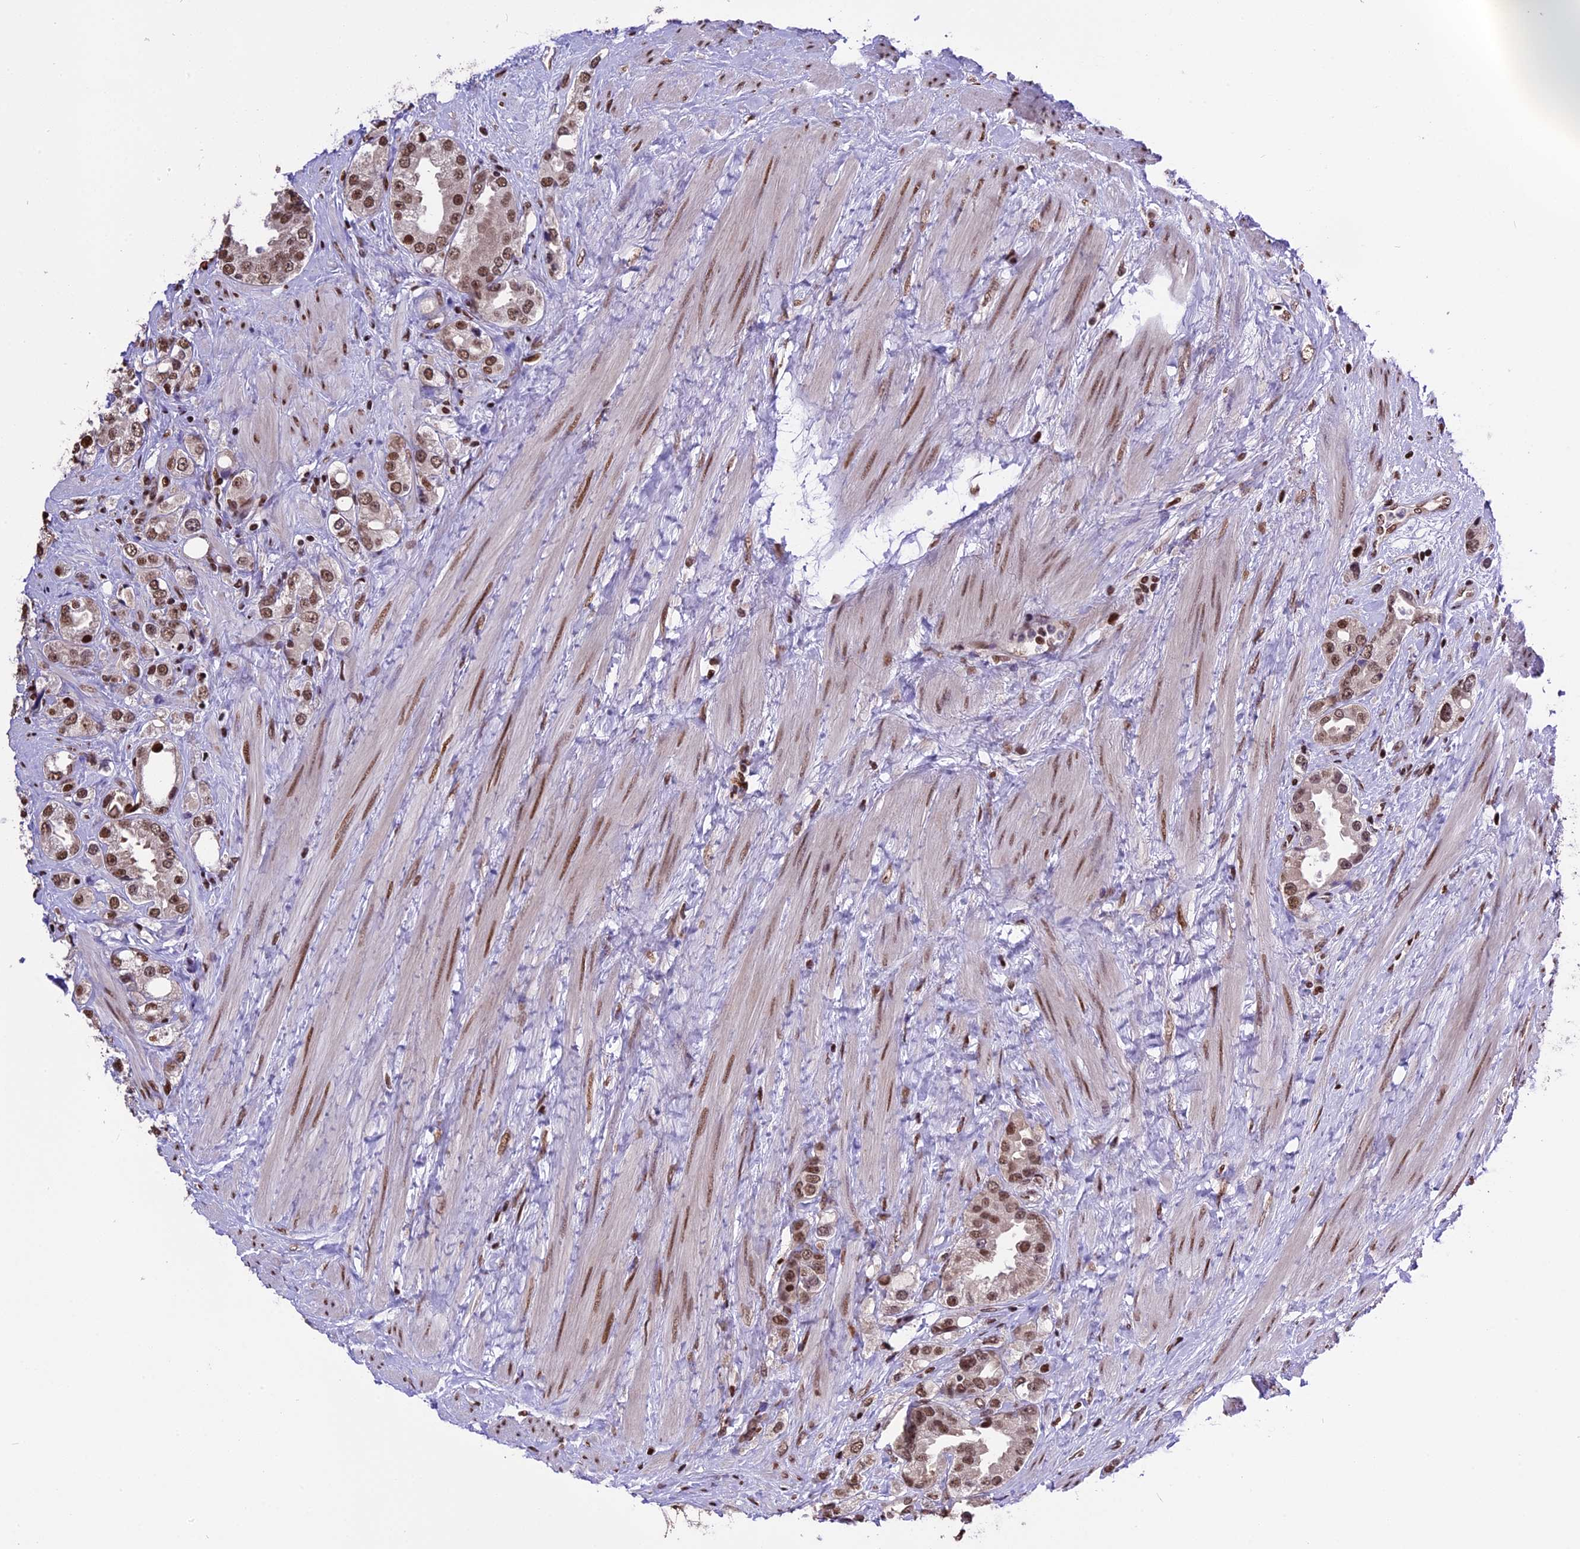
{"staining": {"intensity": "moderate", "quantity": ">75%", "location": "nuclear"}, "tissue": "prostate cancer", "cell_type": "Tumor cells", "image_type": "cancer", "snomed": [{"axis": "morphology", "description": "Adenocarcinoma, NOS"}, {"axis": "topography", "description": "Prostate"}], "caption": "This micrograph reveals prostate cancer (adenocarcinoma) stained with immunohistochemistry to label a protein in brown. The nuclear of tumor cells show moderate positivity for the protein. Nuclei are counter-stained blue.", "gene": "POLR3E", "patient": {"sex": "male", "age": 79}}